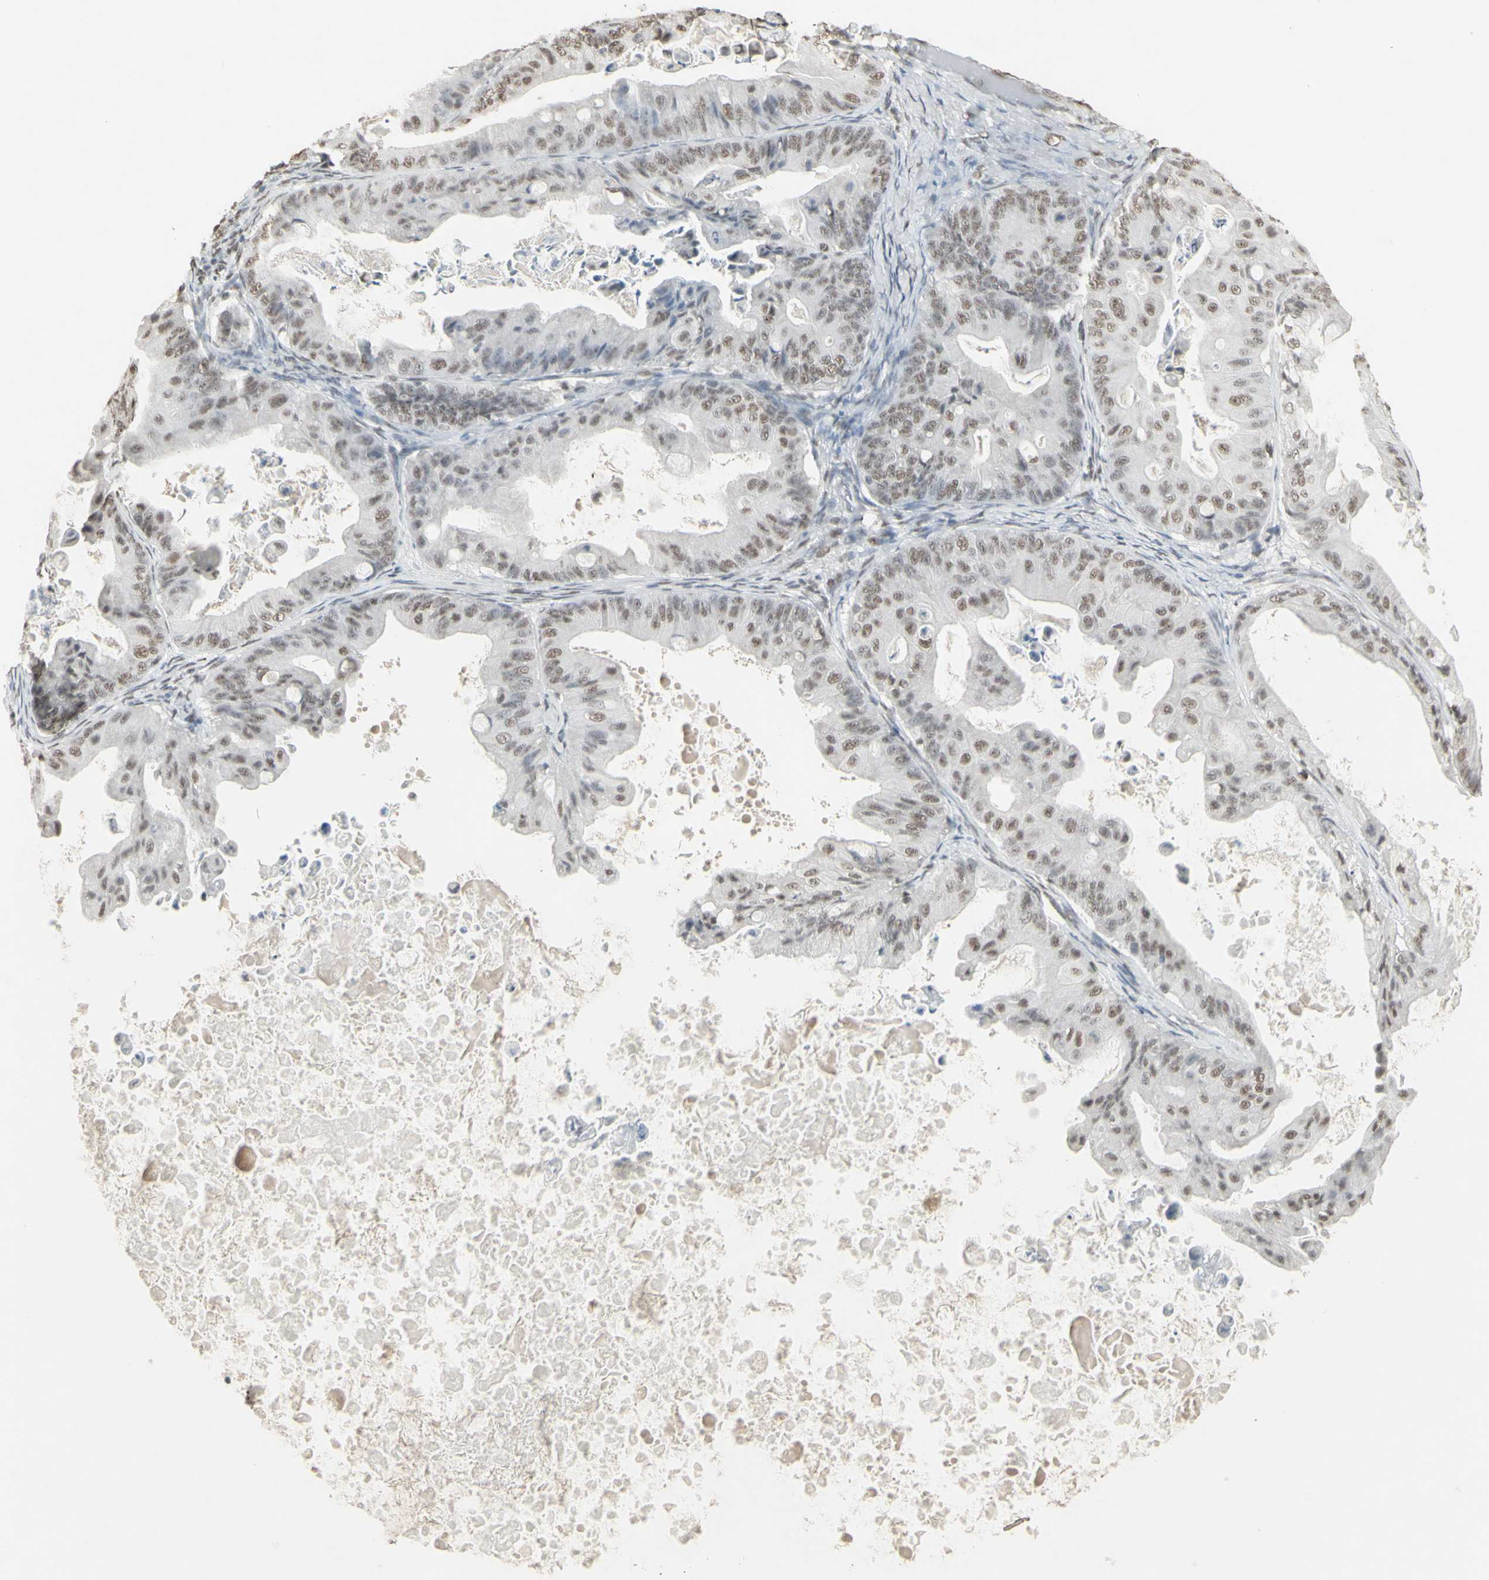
{"staining": {"intensity": "moderate", "quantity": ">75%", "location": "nuclear"}, "tissue": "ovarian cancer", "cell_type": "Tumor cells", "image_type": "cancer", "snomed": [{"axis": "morphology", "description": "Cystadenocarcinoma, mucinous, NOS"}, {"axis": "topography", "description": "Ovary"}], "caption": "Mucinous cystadenocarcinoma (ovarian) was stained to show a protein in brown. There is medium levels of moderate nuclear staining in about >75% of tumor cells. (Brightfield microscopy of DAB IHC at high magnification).", "gene": "TRIM28", "patient": {"sex": "female", "age": 37}}